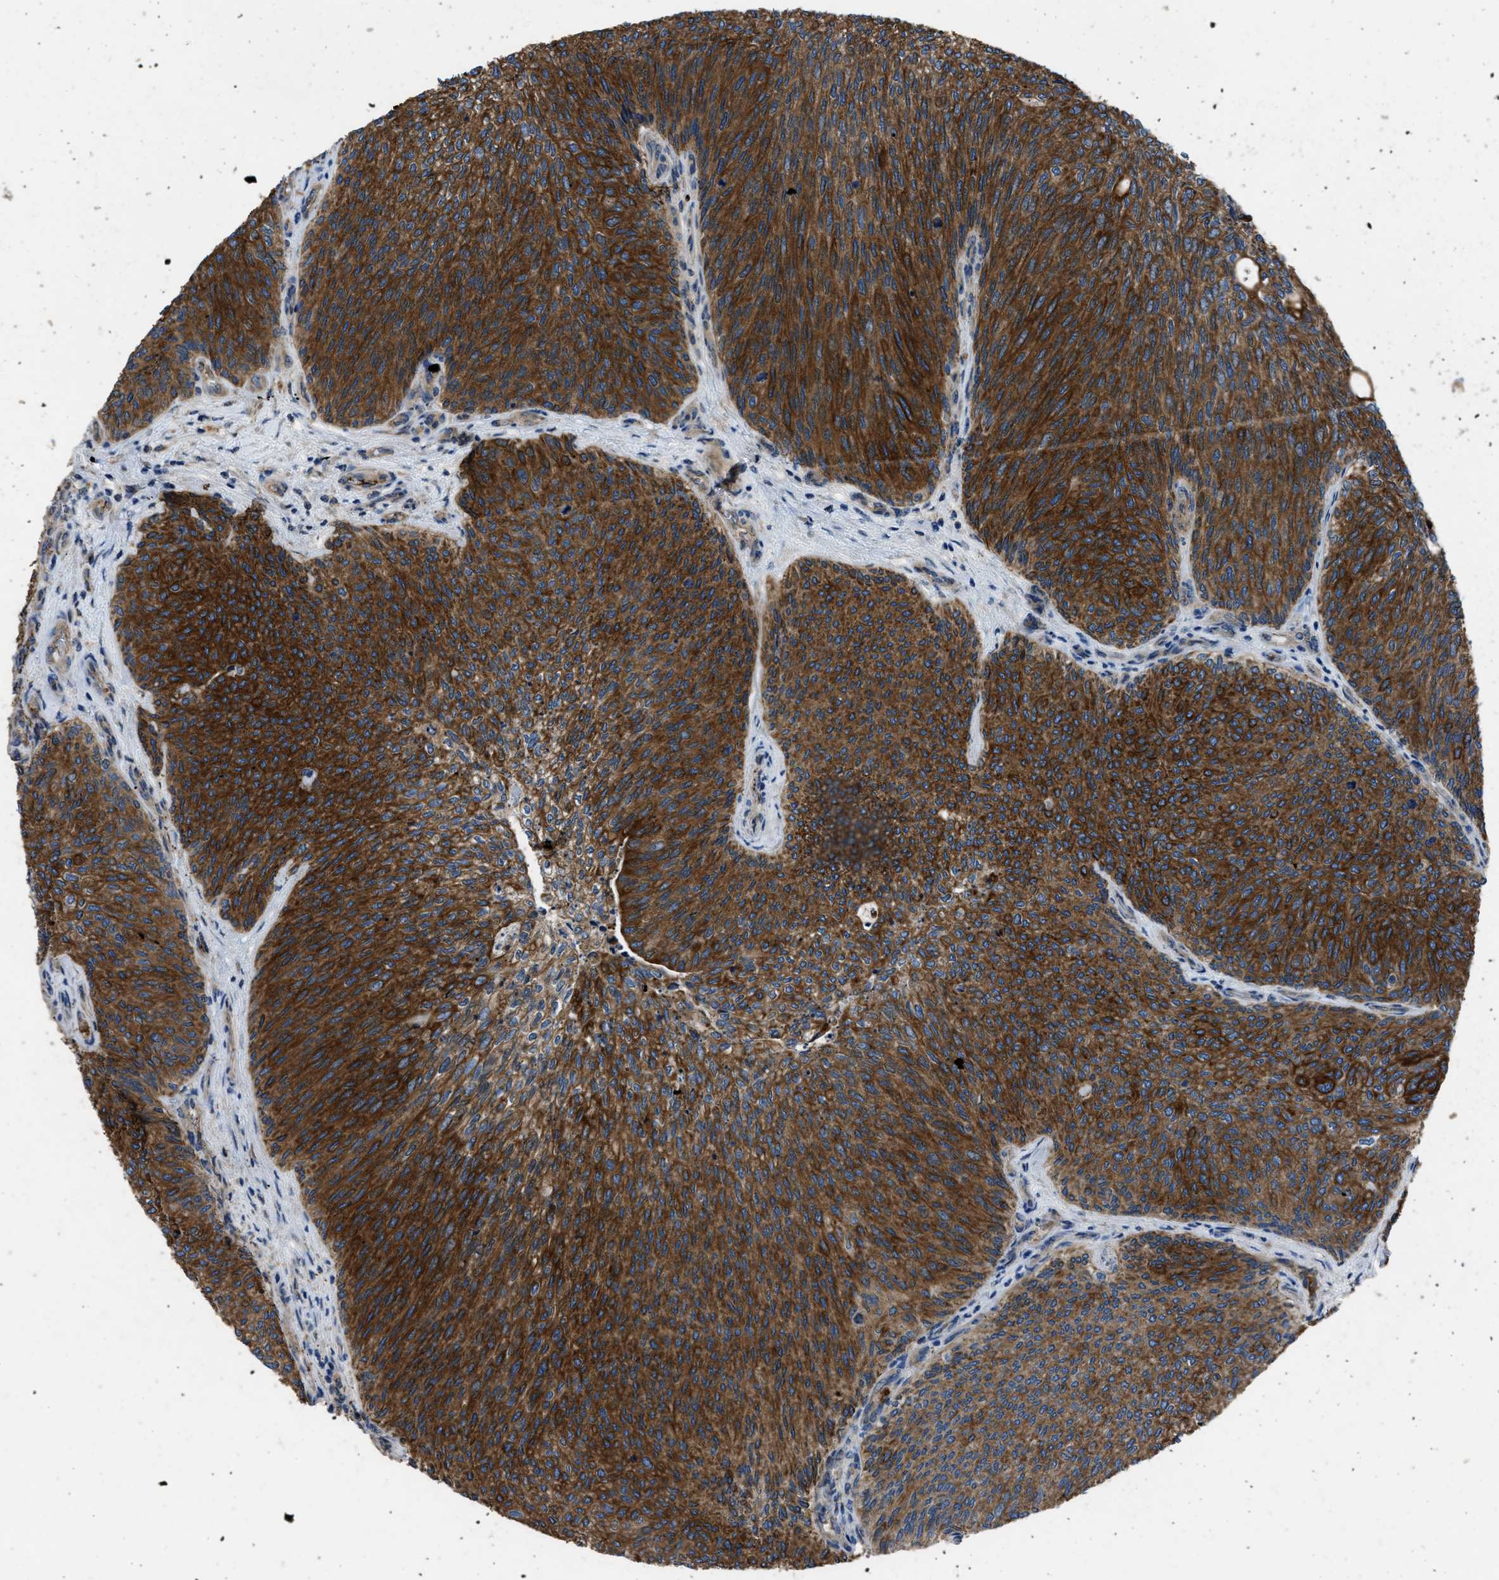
{"staining": {"intensity": "strong", "quantity": ">75%", "location": "cytoplasmic/membranous"}, "tissue": "urothelial cancer", "cell_type": "Tumor cells", "image_type": "cancer", "snomed": [{"axis": "morphology", "description": "Urothelial carcinoma, Low grade"}, {"axis": "topography", "description": "Urinary bladder"}], "caption": "Urothelial cancer tissue shows strong cytoplasmic/membranous expression in approximately >75% of tumor cells, visualized by immunohistochemistry.", "gene": "ERC1", "patient": {"sex": "female", "age": 79}}